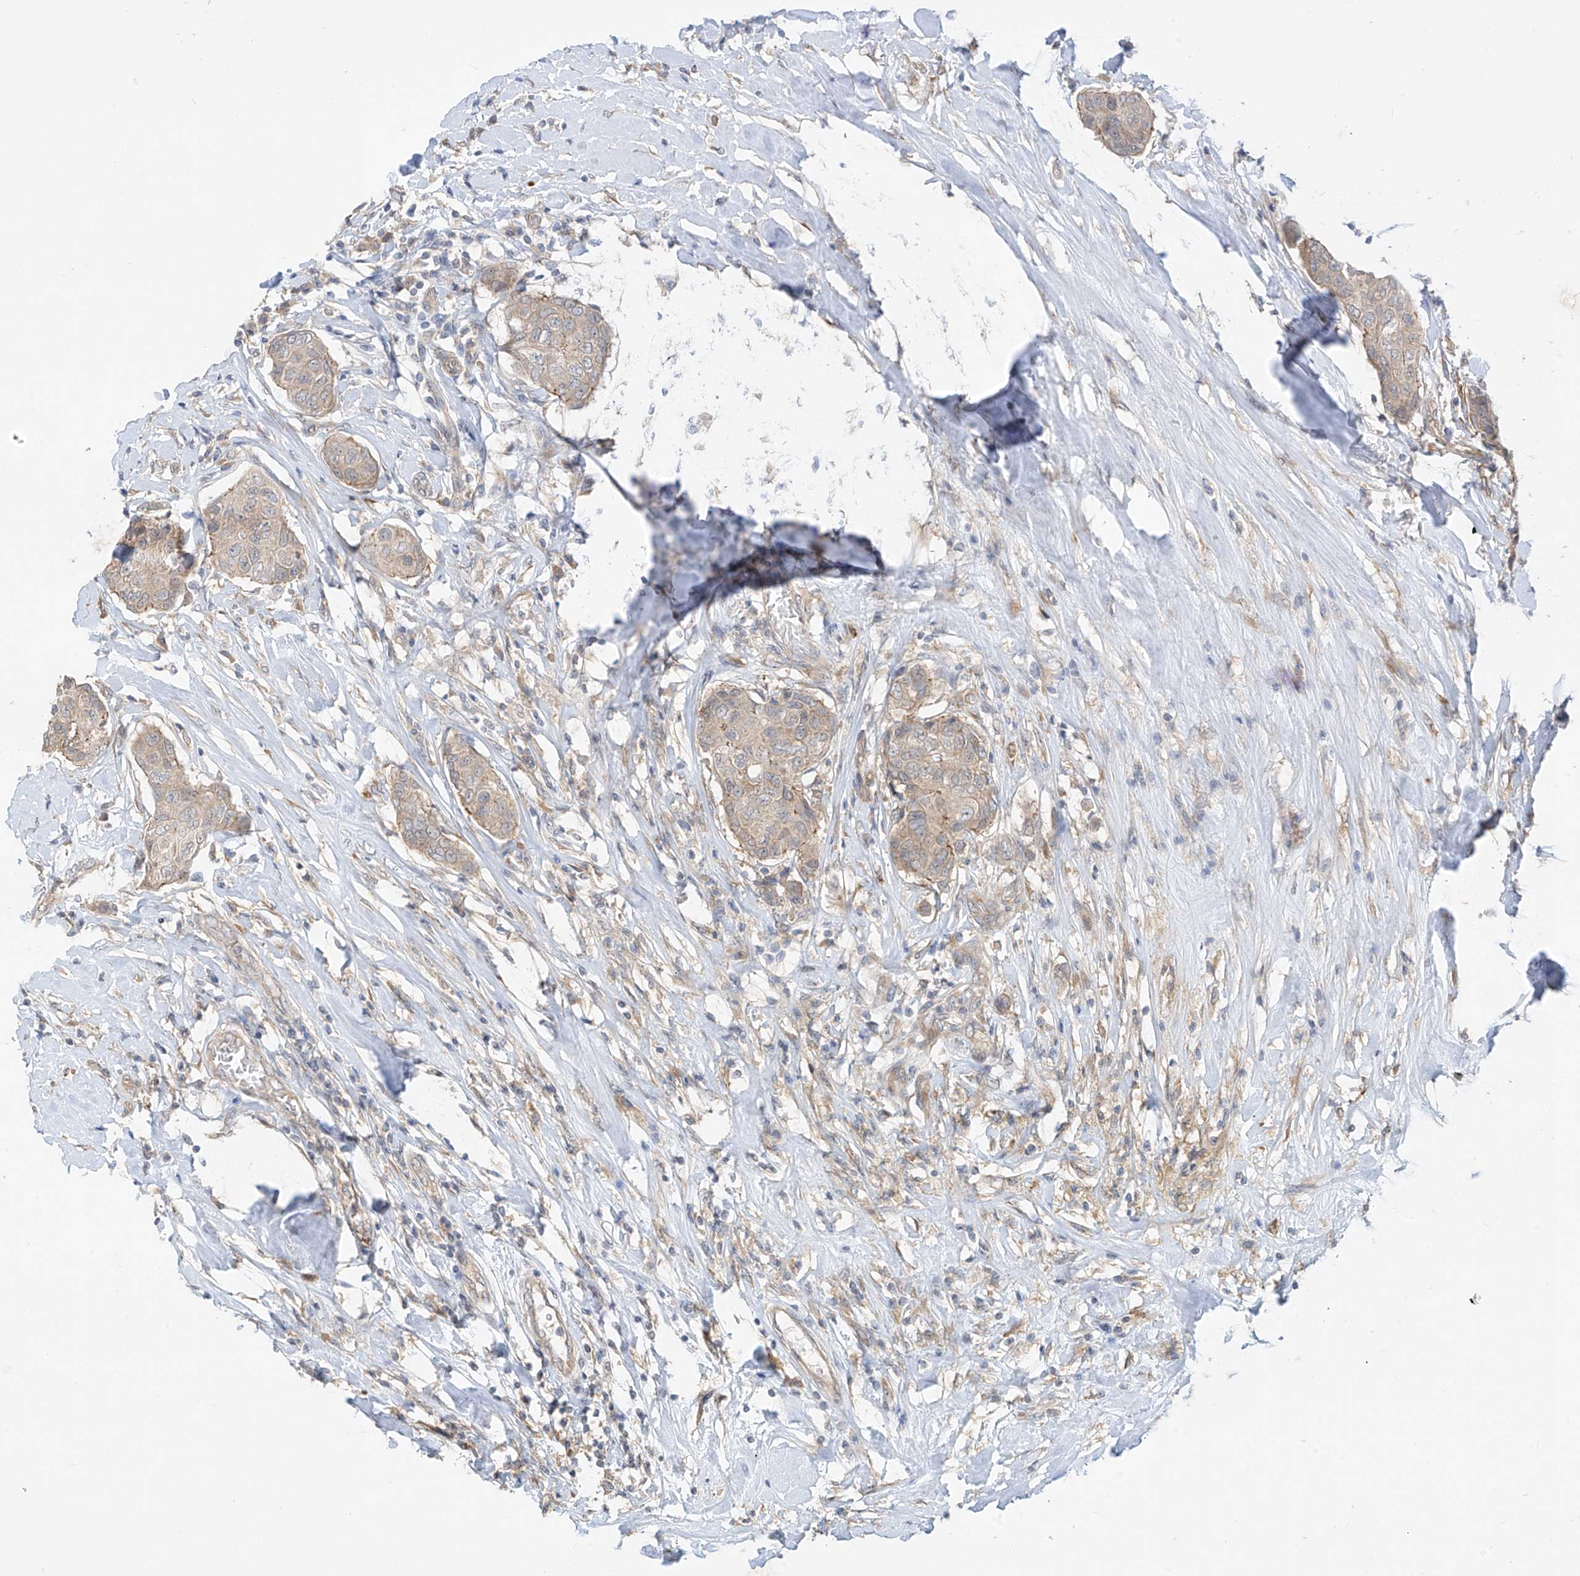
{"staining": {"intensity": "negative", "quantity": "none", "location": "none"}, "tissue": "breast cancer", "cell_type": "Tumor cells", "image_type": "cancer", "snomed": [{"axis": "morphology", "description": "Duct carcinoma"}, {"axis": "topography", "description": "Breast"}], "caption": "Immunohistochemical staining of human breast intraductal carcinoma demonstrates no significant staining in tumor cells.", "gene": "MTUS2", "patient": {"sex": "female", "age": 80}}